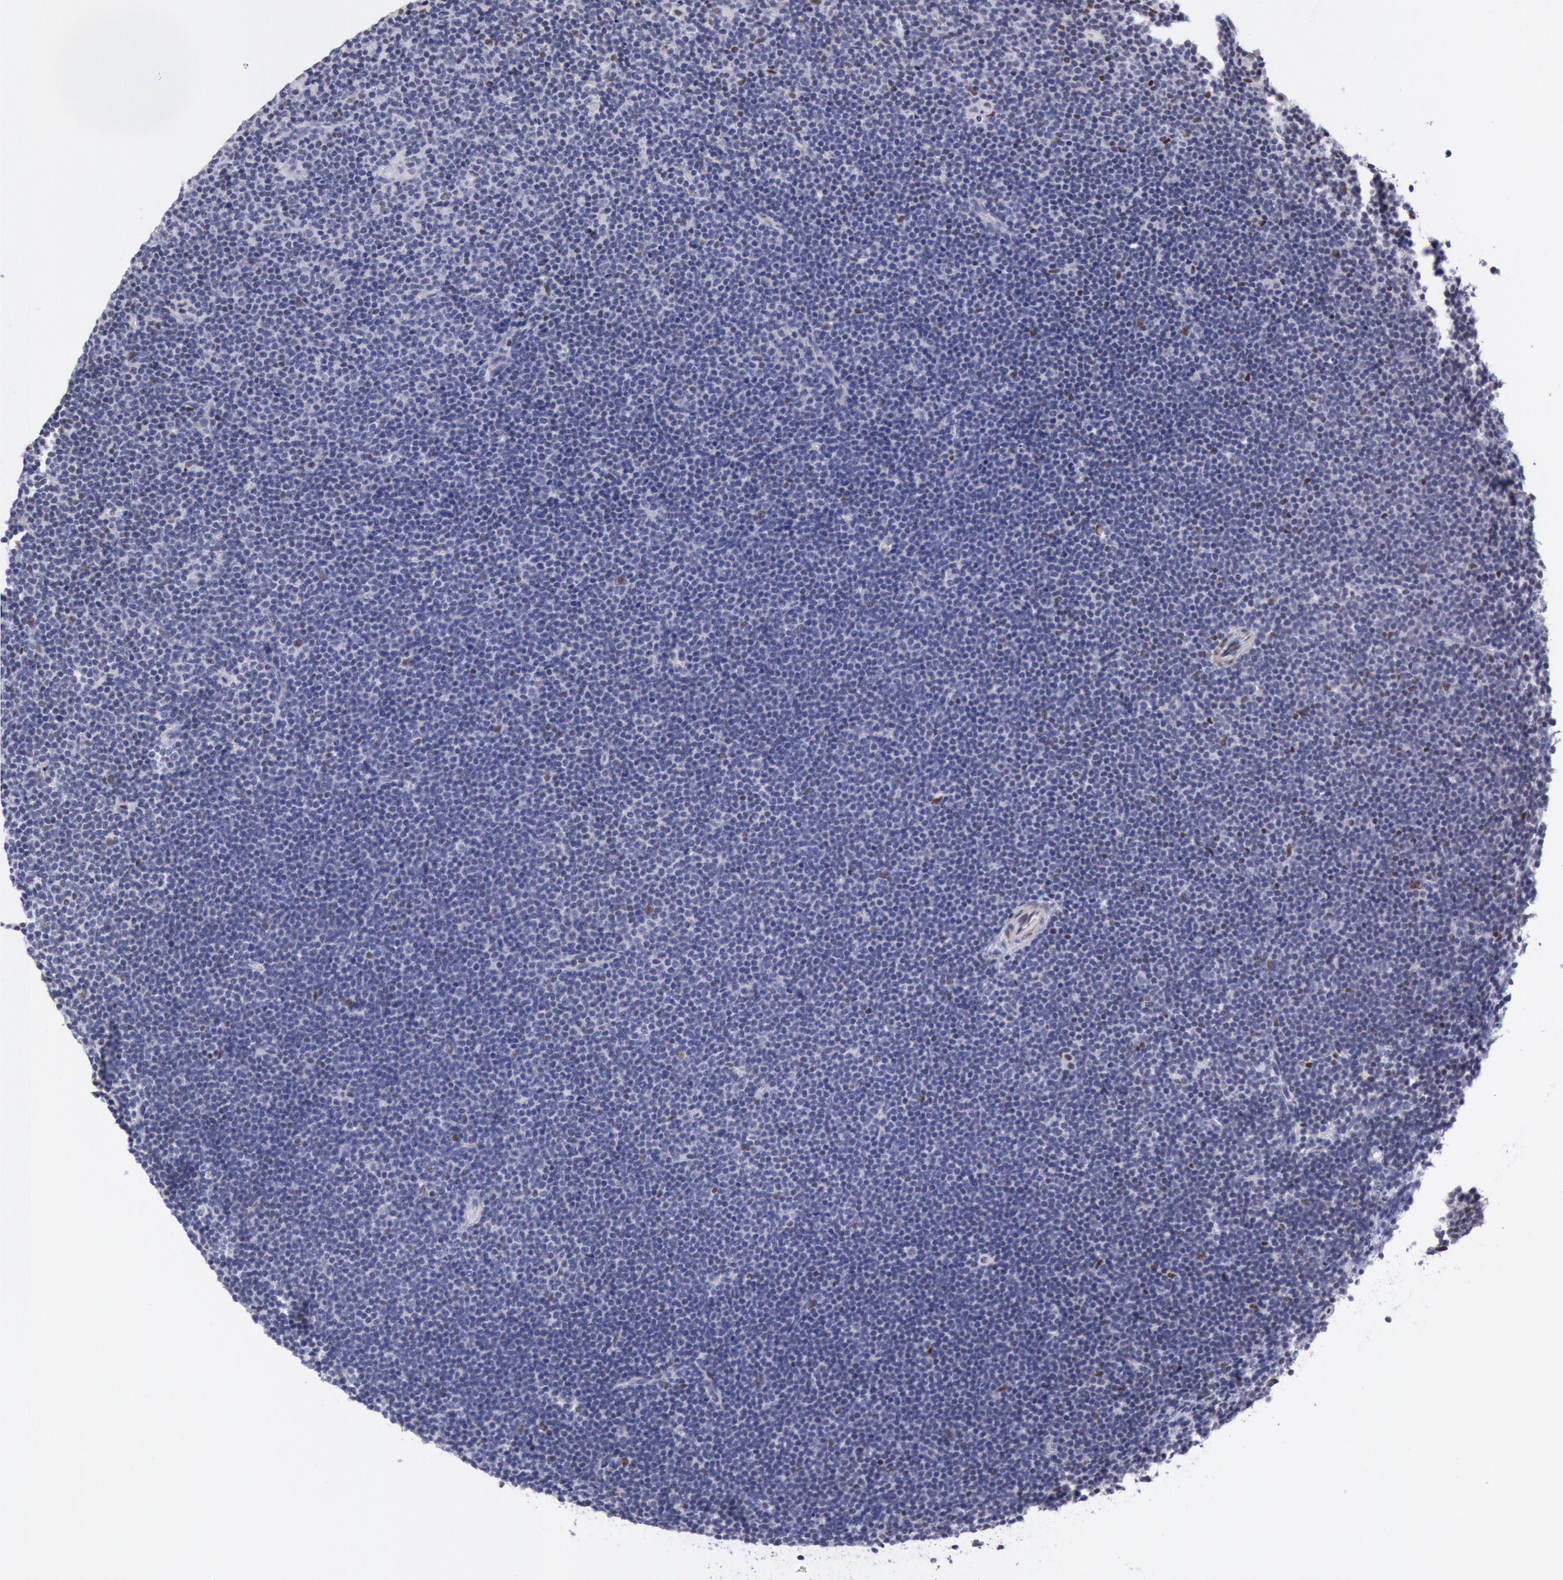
{"staining": {"intensity": "negative", "quantity": "none", "location": "none"}, "tissue": "lymphoma", "cell_type": "Tumor cells", "image_type": "cancer", "snomed": [{"axis": "morphology", "description": "Malignant lymphoma, non-Hodgkin's type, Low grade"}, {"axis": "topography", "description": "Lymph node"}], "caption": "Malignant lymphoma, non-Hodgkin's type (low-grade) was stained to show a protein in brown. There is no significant positivity in tumor cells.", "gene": "RPS6KA5", "patient": {"sex": "female", "age": 69}}